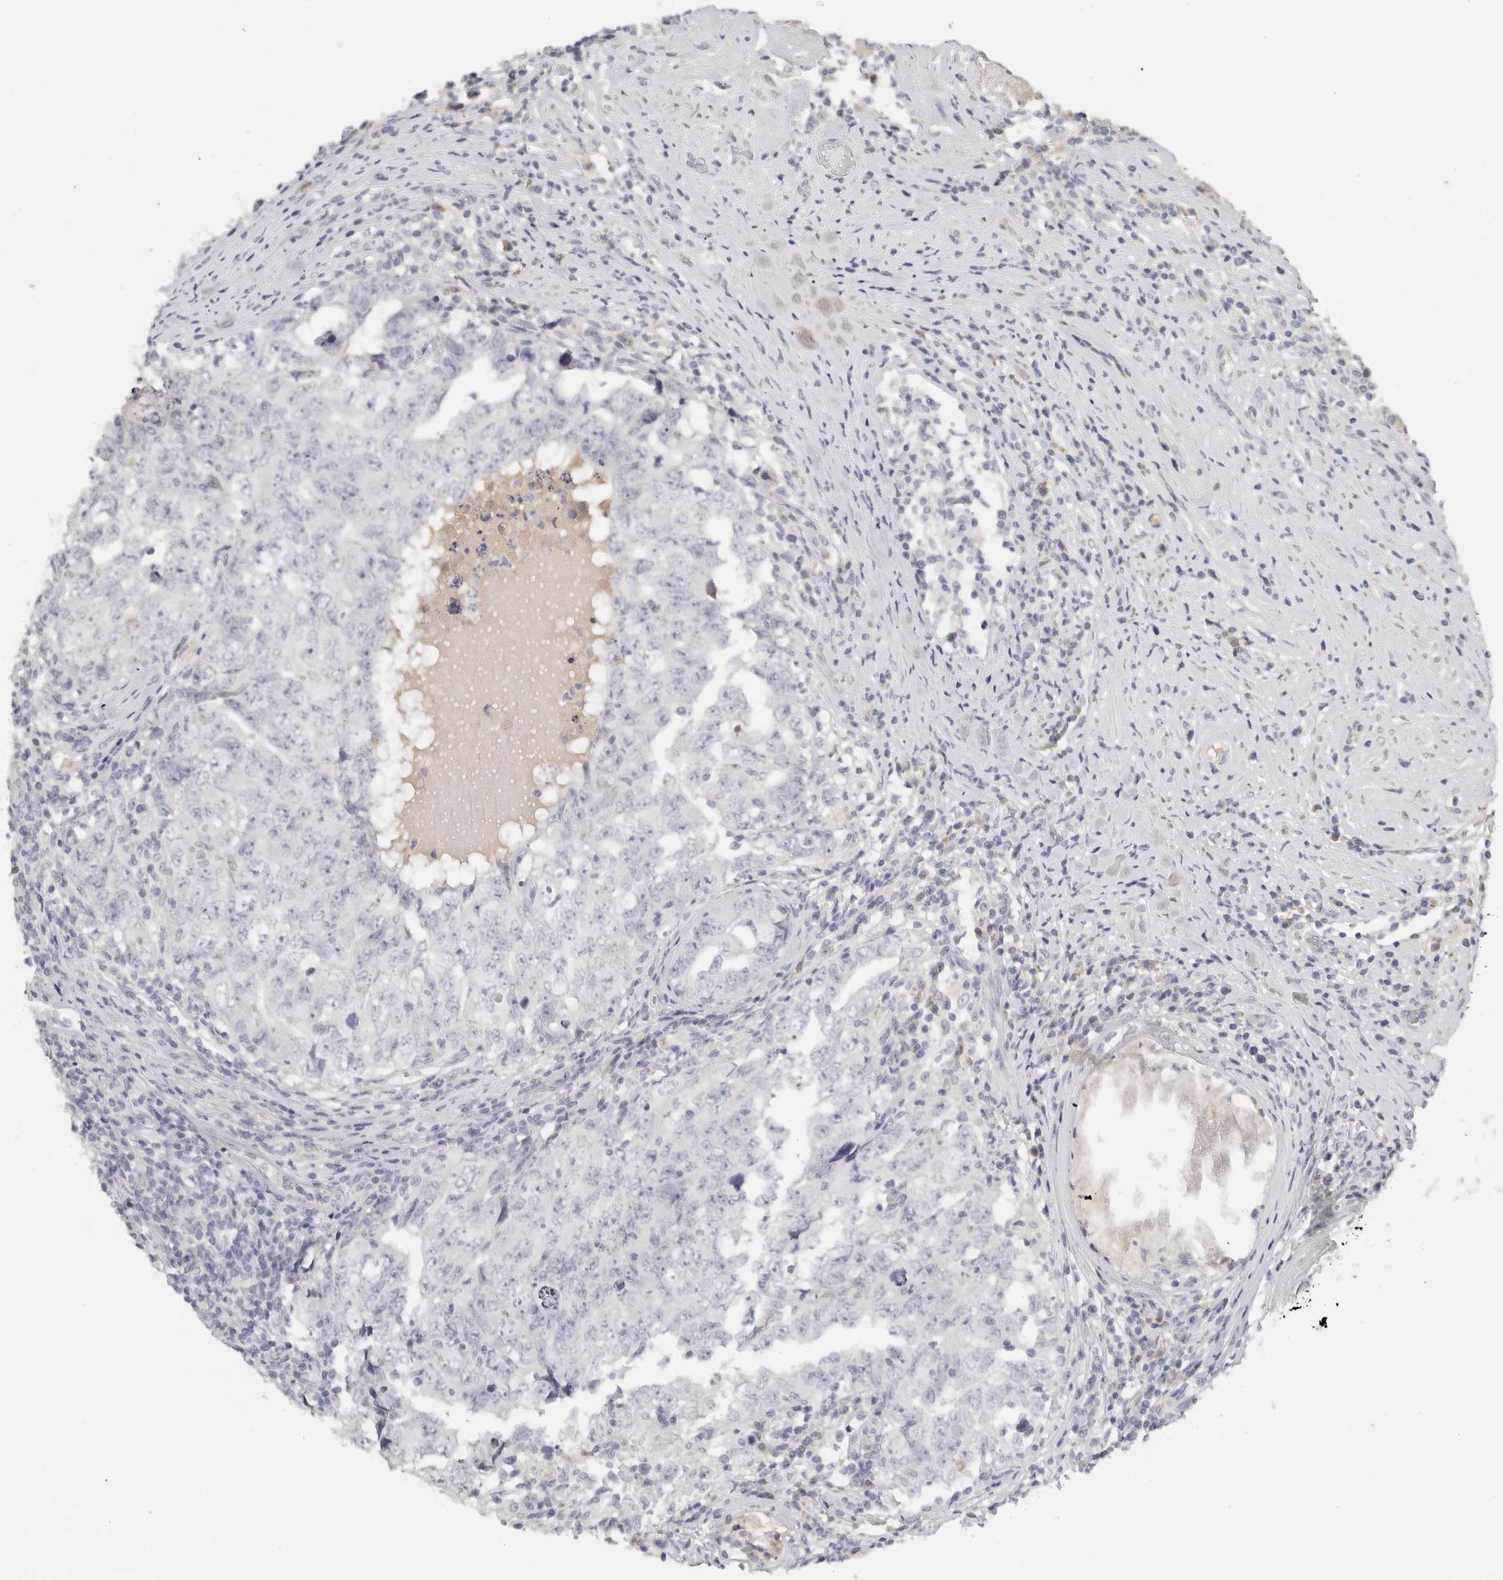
{"staining": {"intensity": "negative", "quantity": "none", "location": "none"}, "tissue": "testis cancer", "cell_type": "Tumor cells", "image_type": "cancer", "snomed": [{"axis": "morphology", "description": "Carcinoma, Embryonal, NOS"}, {"axis": "topography", "description": "Testis"}], "caption": "Image shows no significant protein expression in tumor cells of testis cancer.", "gene": "STK31", "patient": {"sex": "male", "age": 26}}